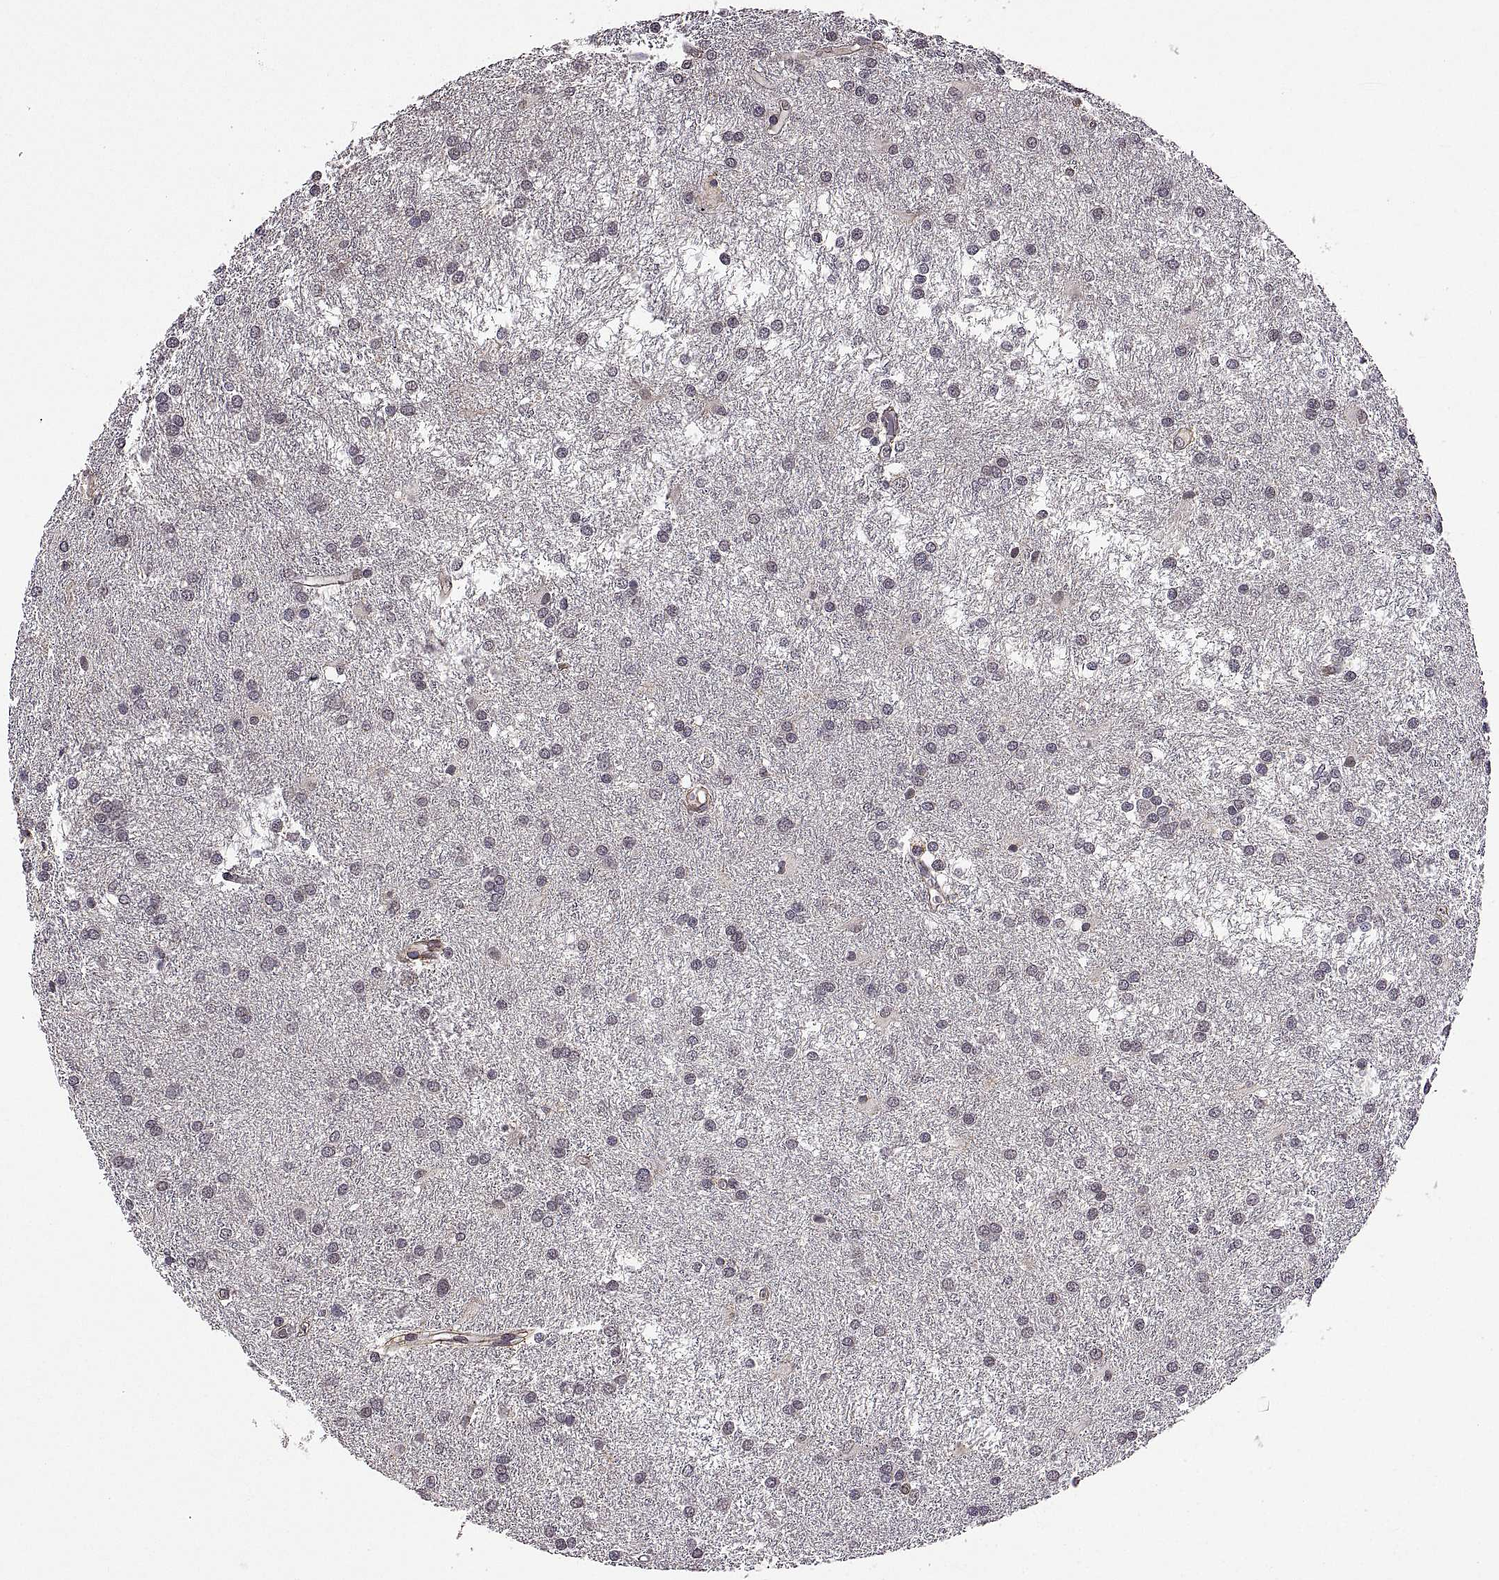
{"staining": {"intensity": "negative", "quantity": "none", "location": "none"}, "tissue": "glioma", "cell_type": "Tumor cells", "image_type": "cancer", "snomed": [{"axis": "morphology", "description": "Glioma, malignant, Low grade"}, {"axis": "topography", "description": "Brain"}], "caption": "Tumor cells show no significant positivity in malignant glioma (low-grade).", "gene": "LAMA1", "patient": {"sex": "female", "age": 32}}